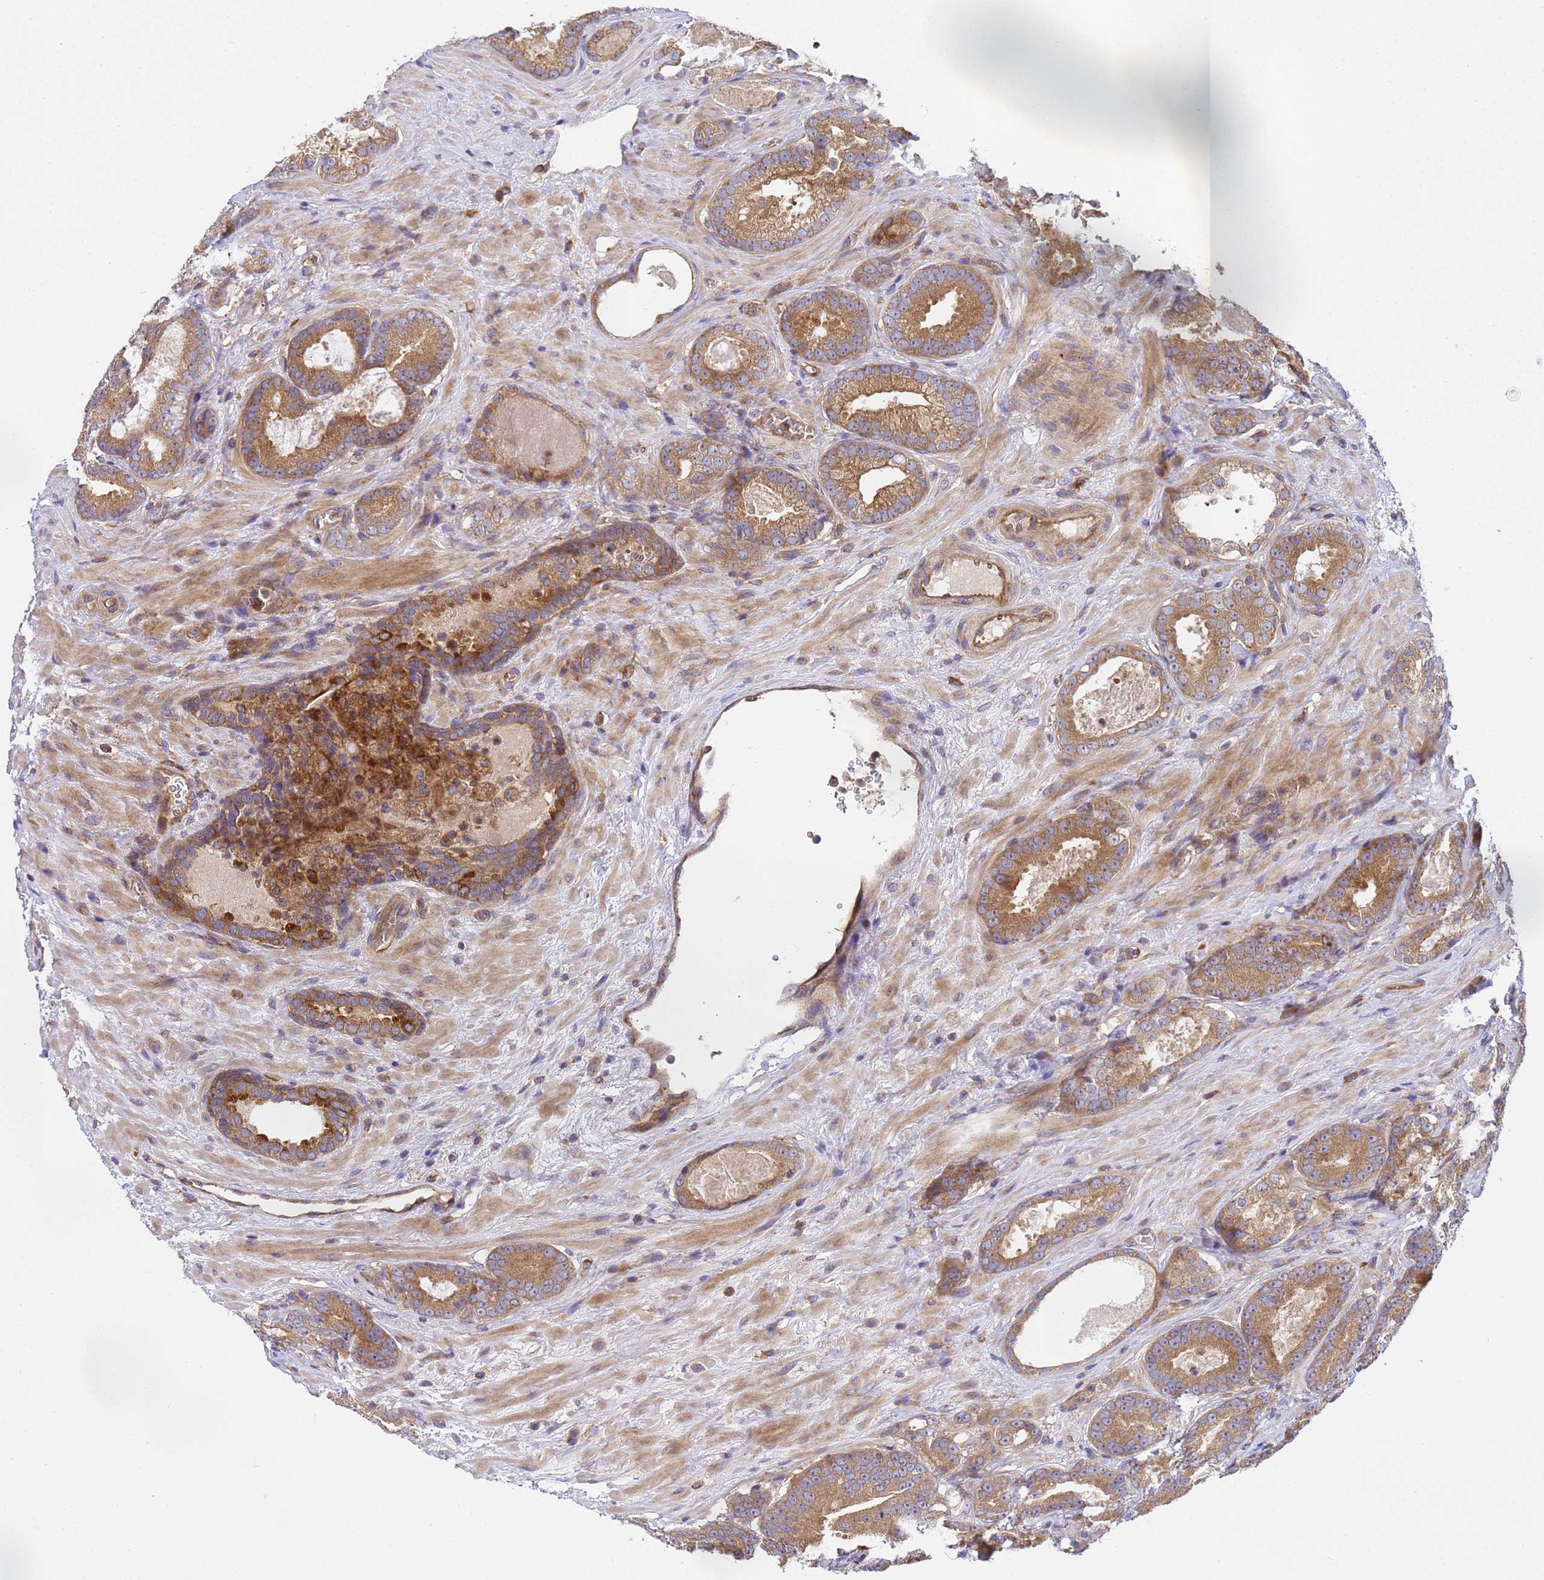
{"staining": {"intensity": "moderate", "quantity": ">75%", "location": "cytoplasmic/membranous"}, "tissue": "prostate cancer", "cell_type": "Tumor cells", "image_type": "cancer", "snomed": [{"axis": "morphology", "description": "Adenocarcinoma, High grade"}, {"axis": "topography", "description": "Prostate"}], "caption": "High-power microscopy captured an IHC micrograph of prostate cancer, revealing moderate cytoplasmic/membranous positivity in about >75% of tumor cells.", "gene": "BECN1", "patient": {"sex": "male", "age": 66}}